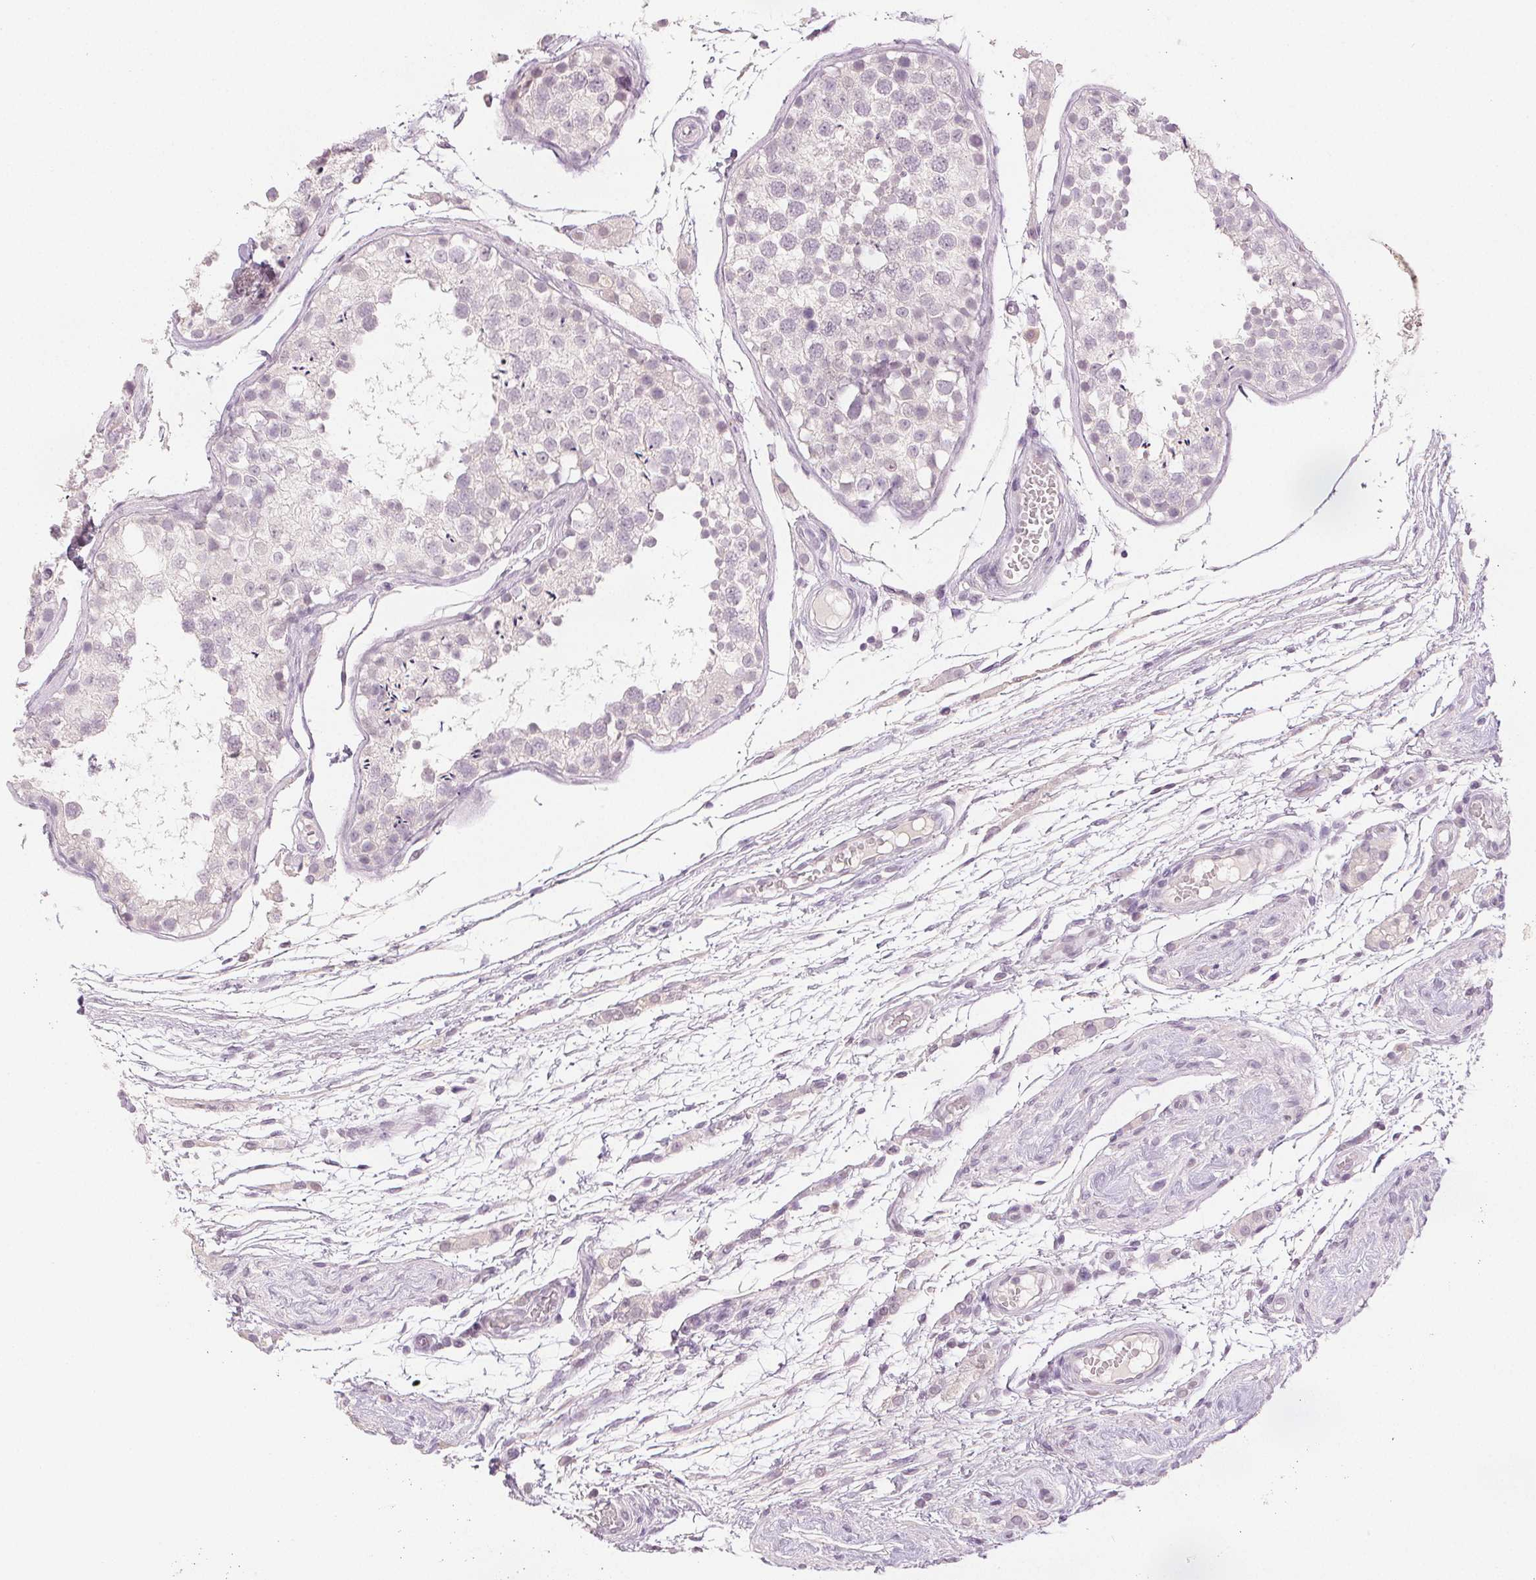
{"staining": {"intensity": "negative", "quantity": "none", "location": "none"}, "tissue": "testis", "cell_type": "Cells in seminiferous ducts", "image_type": "normal", "snomed": [{"axis": "morphology", "description": "Normal tissue, NOS"}, {"axis": "morphology", "description": "Seminoma, NOS"}, {"axis": "topography", "description": "Testis"}], "caption": "Immunohistochemical staining of benign testis shows no significant positivity in cells in seminiferous ducts. The staining was performed using DAB to visualize the protein expression in brown, while the nuclei were stained in blue with hematoxylin (Magnification: 20x).", "gene": "SCGN", "patient": {"sex": "male", "age": 29}}